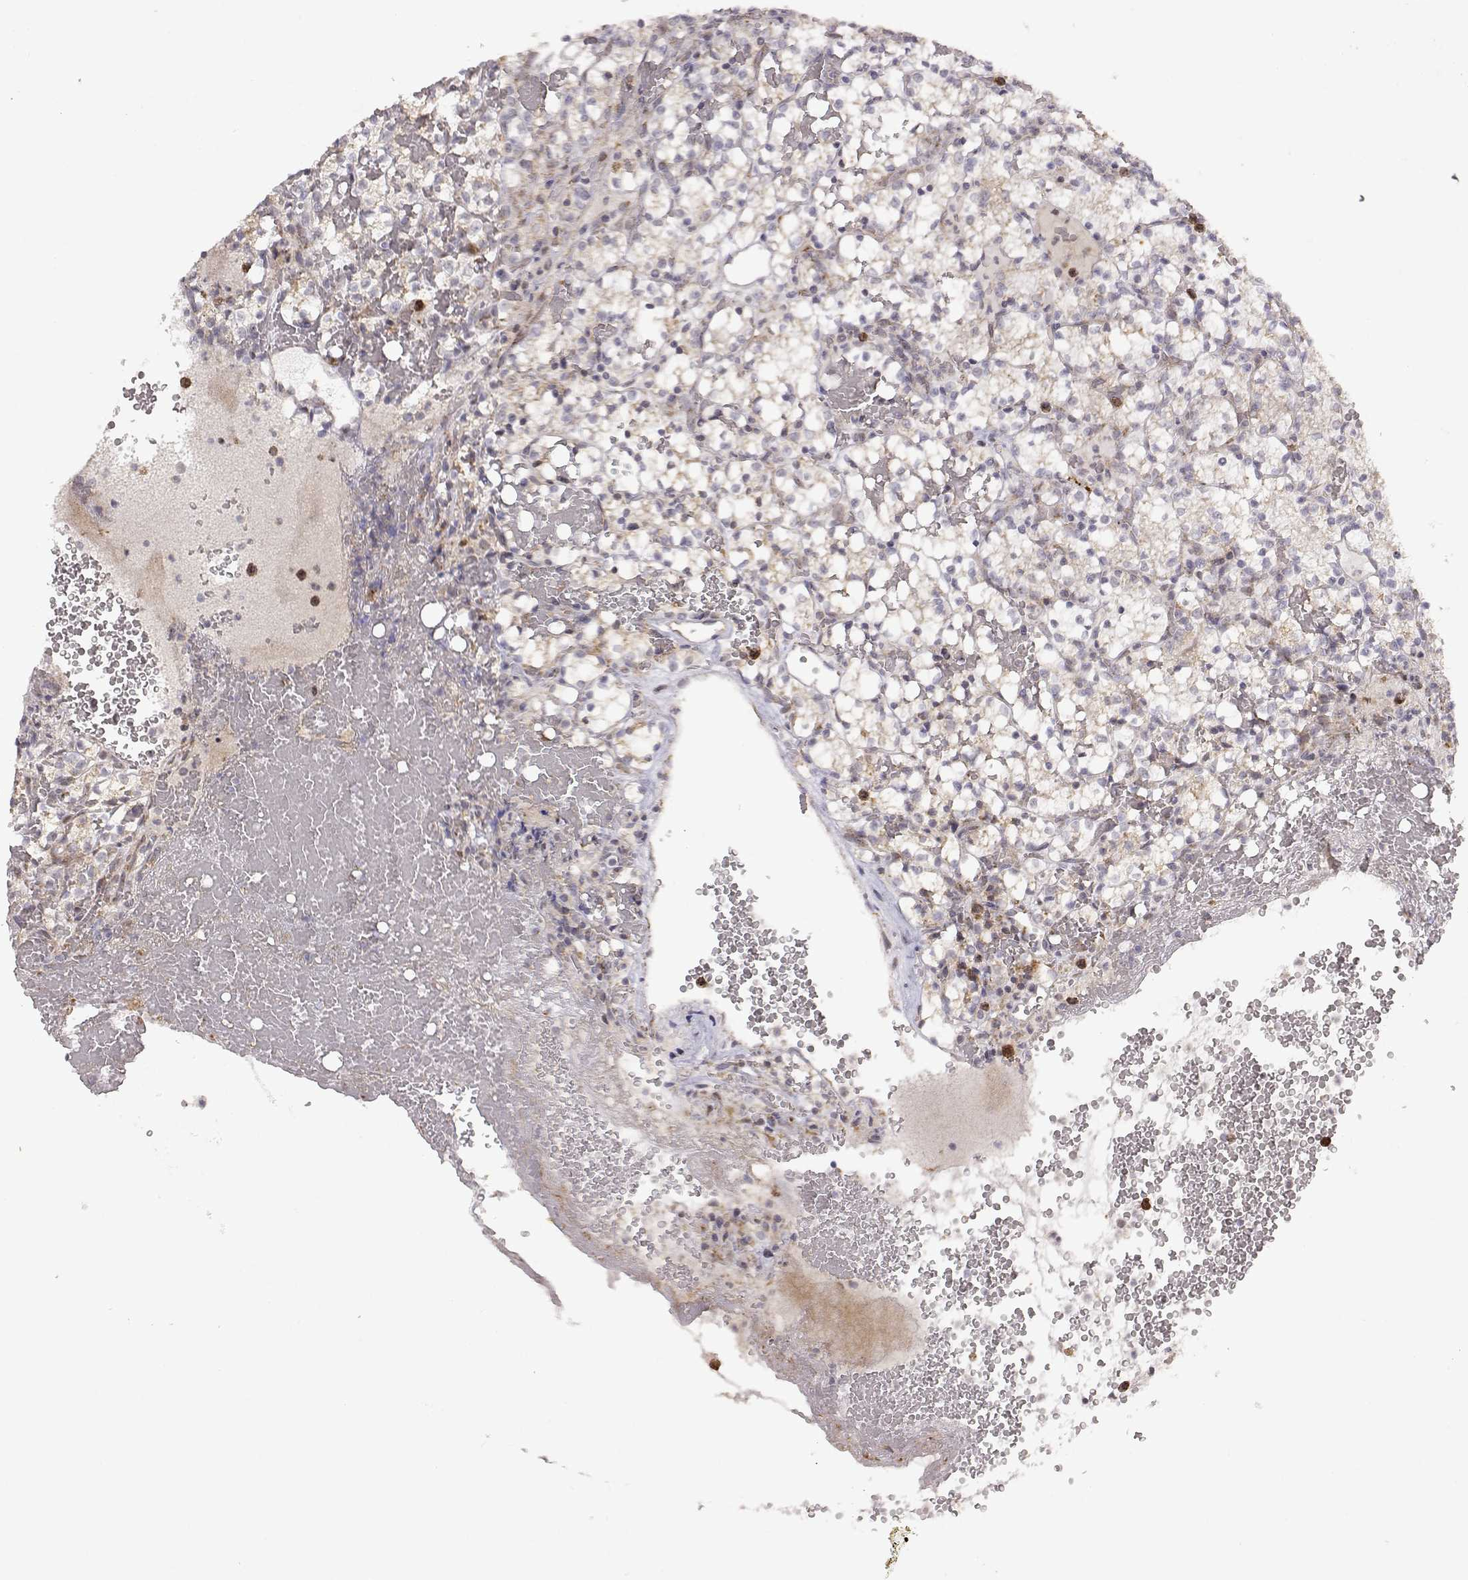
{"staining": {"intensity": "weak", "quantity": ">75%", "location": "cytoplasmic/membranous"}, "tissue": "renal cancer", "cell_type": "Tumor cells", "image_type": "cancer", "snomed": [{"axis": "morphology", "description": "Adenocarcinoma, NOS"}, {"axis": "topography", "description": "Kidney"}], "caption": "Brown immunohistochemical staining in adenocarcinoma (renal) reveals weak cytoplasmic/membranous expression in about >75% of tumor cells.", "gene": "EXOG", "patient": {"sex": "female", "age": 69}}